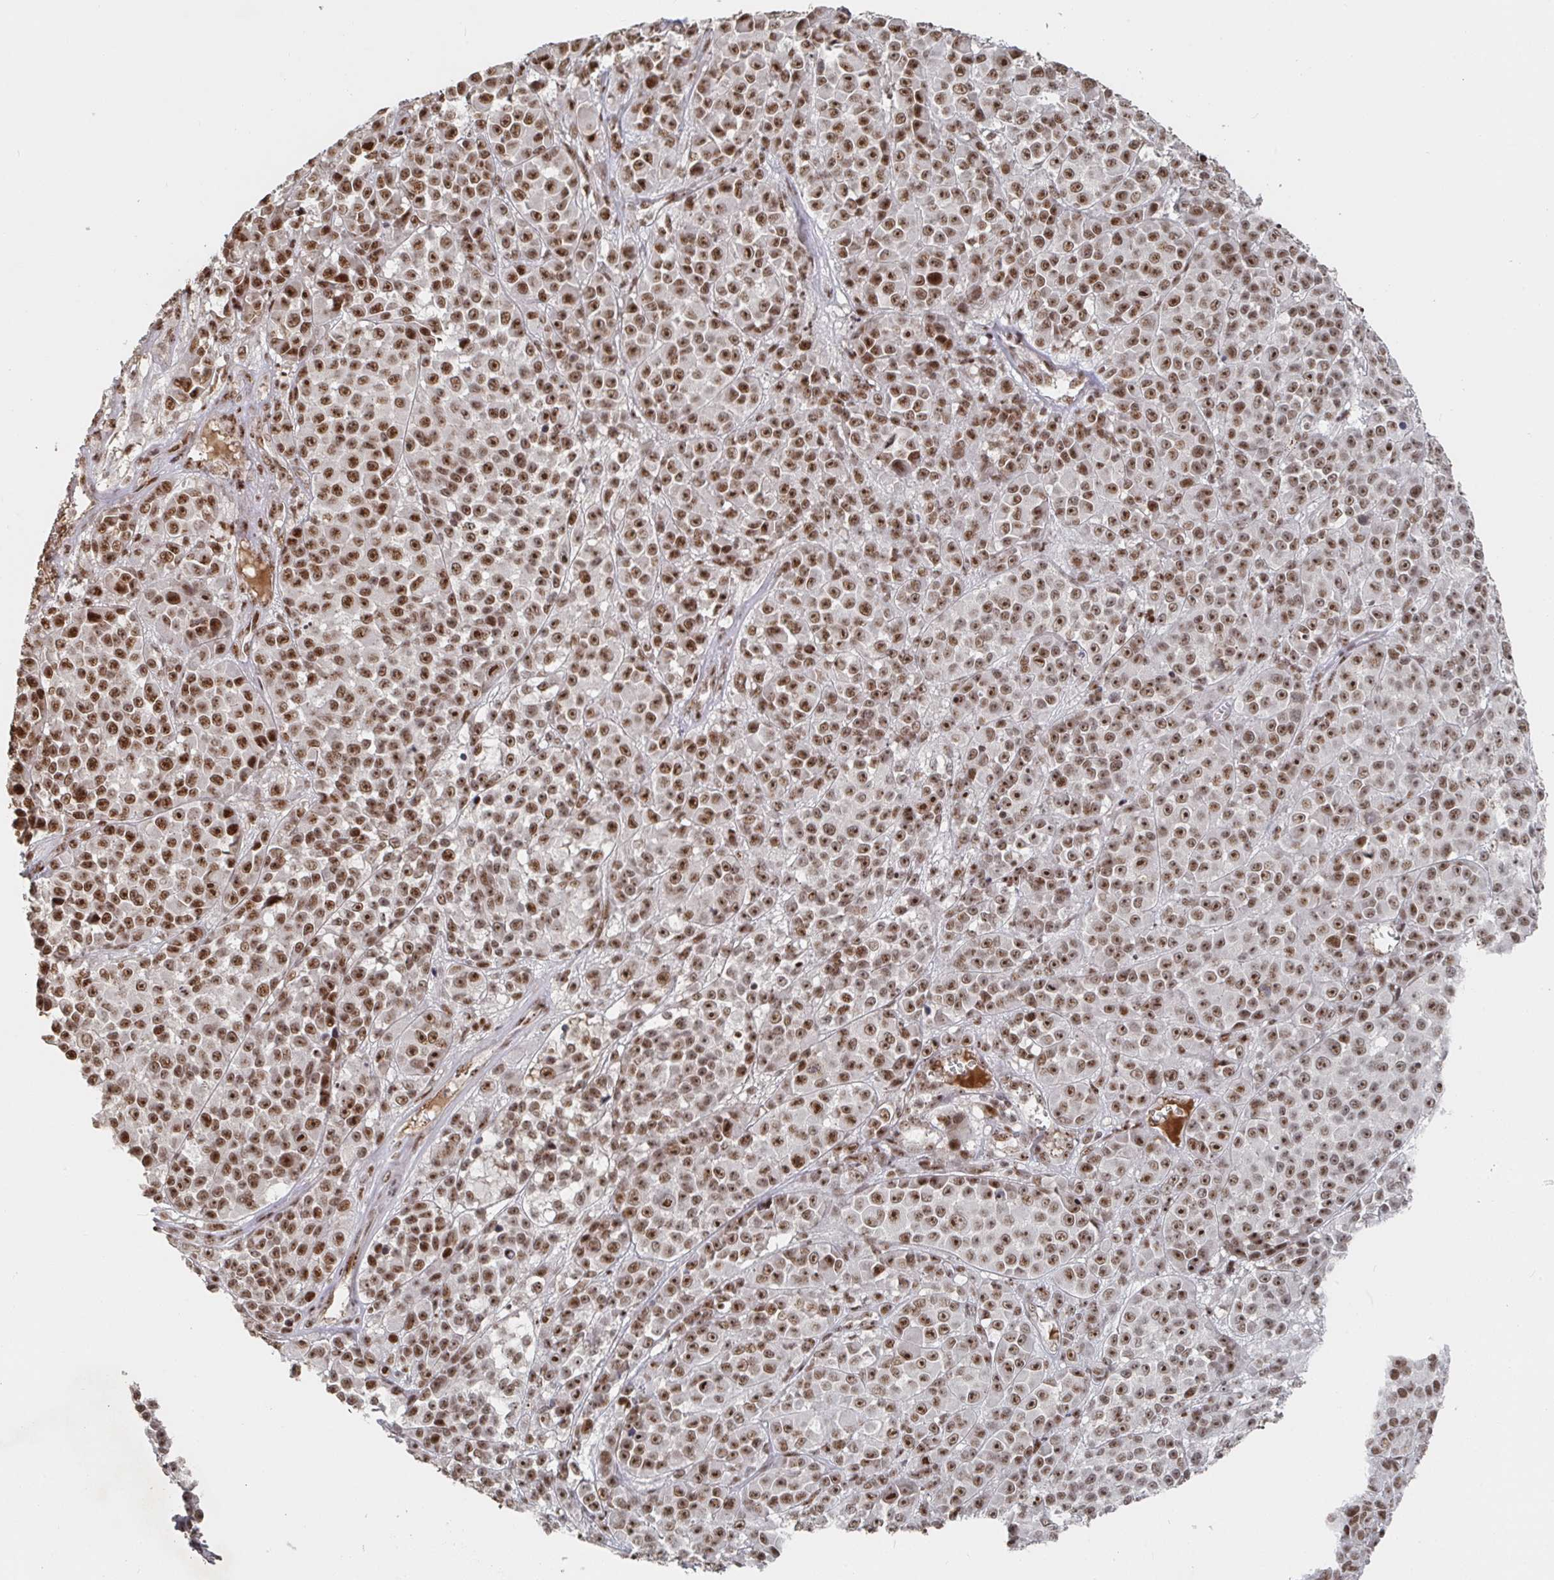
{"staining": {"intensity": "strong", "quantity": ">75%", "location": "nuclear"}, "tissue": "melanoma", "cell_type": "Tumor cells", "image_type": "cancer", "snomed": [{"axis": "morphology", "description": "Malignant melanoma, NOS"}, {"axis": "topography", "description": "Skin"}, {"axis": "topography", "description": "Skin of back"}], "caption": "Brown immunohistochemical staining in human melanoma exhibits strong nuclear staining in approximately >75% of tumor cells.", "gene": "ZDHHC12", "patient": {"sex": "male", "age": 91}}